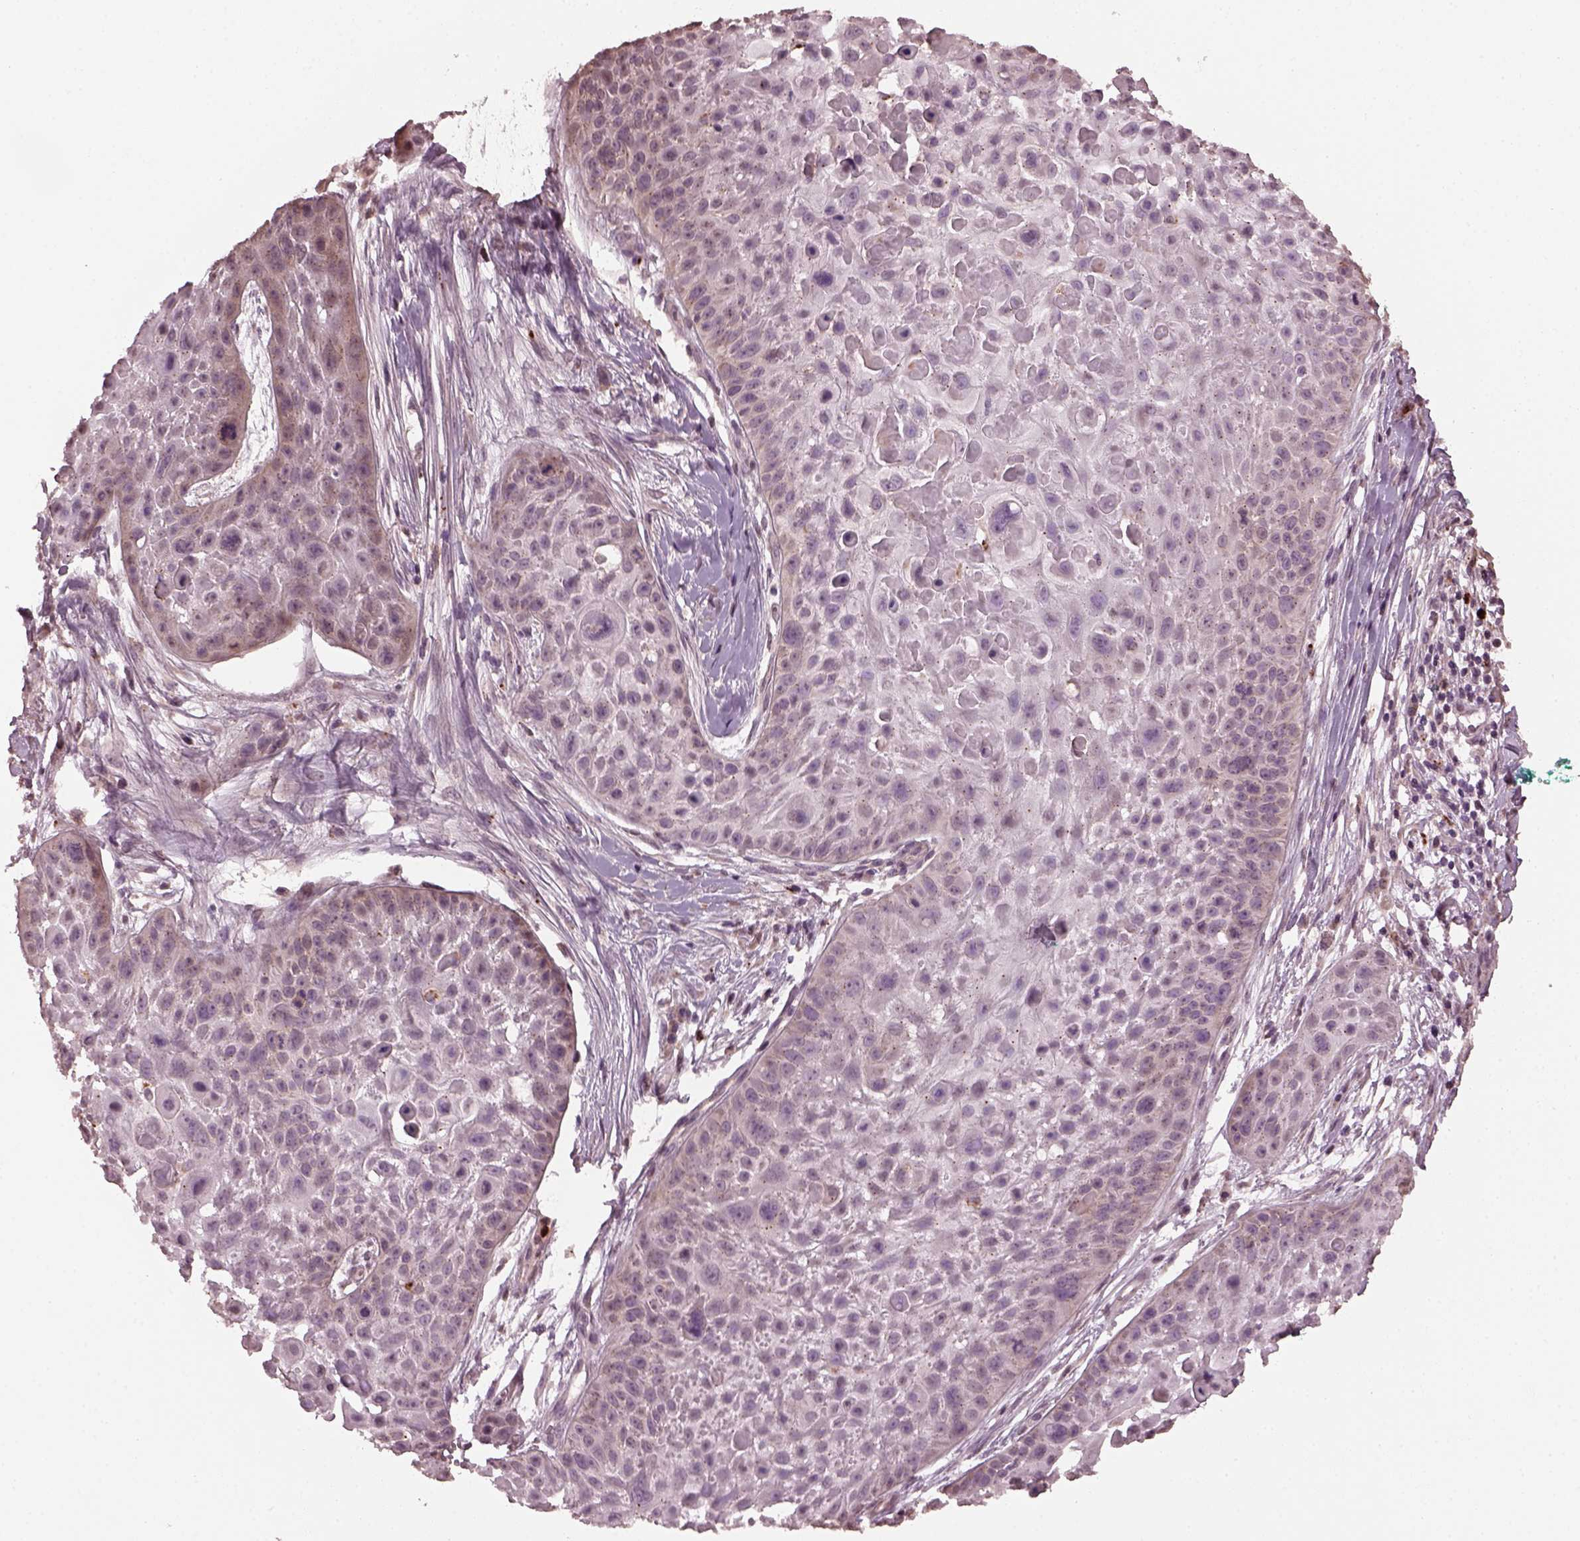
{"staining": {"intensity": "negative", "quantity": "none", "location": "none"}, "tissue": "skin cancer", "cell_type": "Tumor cells", "image_type": "cancer", "snomed": [{"axis": "morphology", "description": "Squamous cell carcinoma, NOS"}, {"axis": "topography", "description": "Skin"}, {"axis": "topography", "description": "Anal"}], "caption": "DAB immunohistochemical staining of human squamous cell carcinoma (skin) exhibits no significant positivity in tumor cells.", "gene": "RUFY3", "patient": {"sex": "female", "age": 75}}